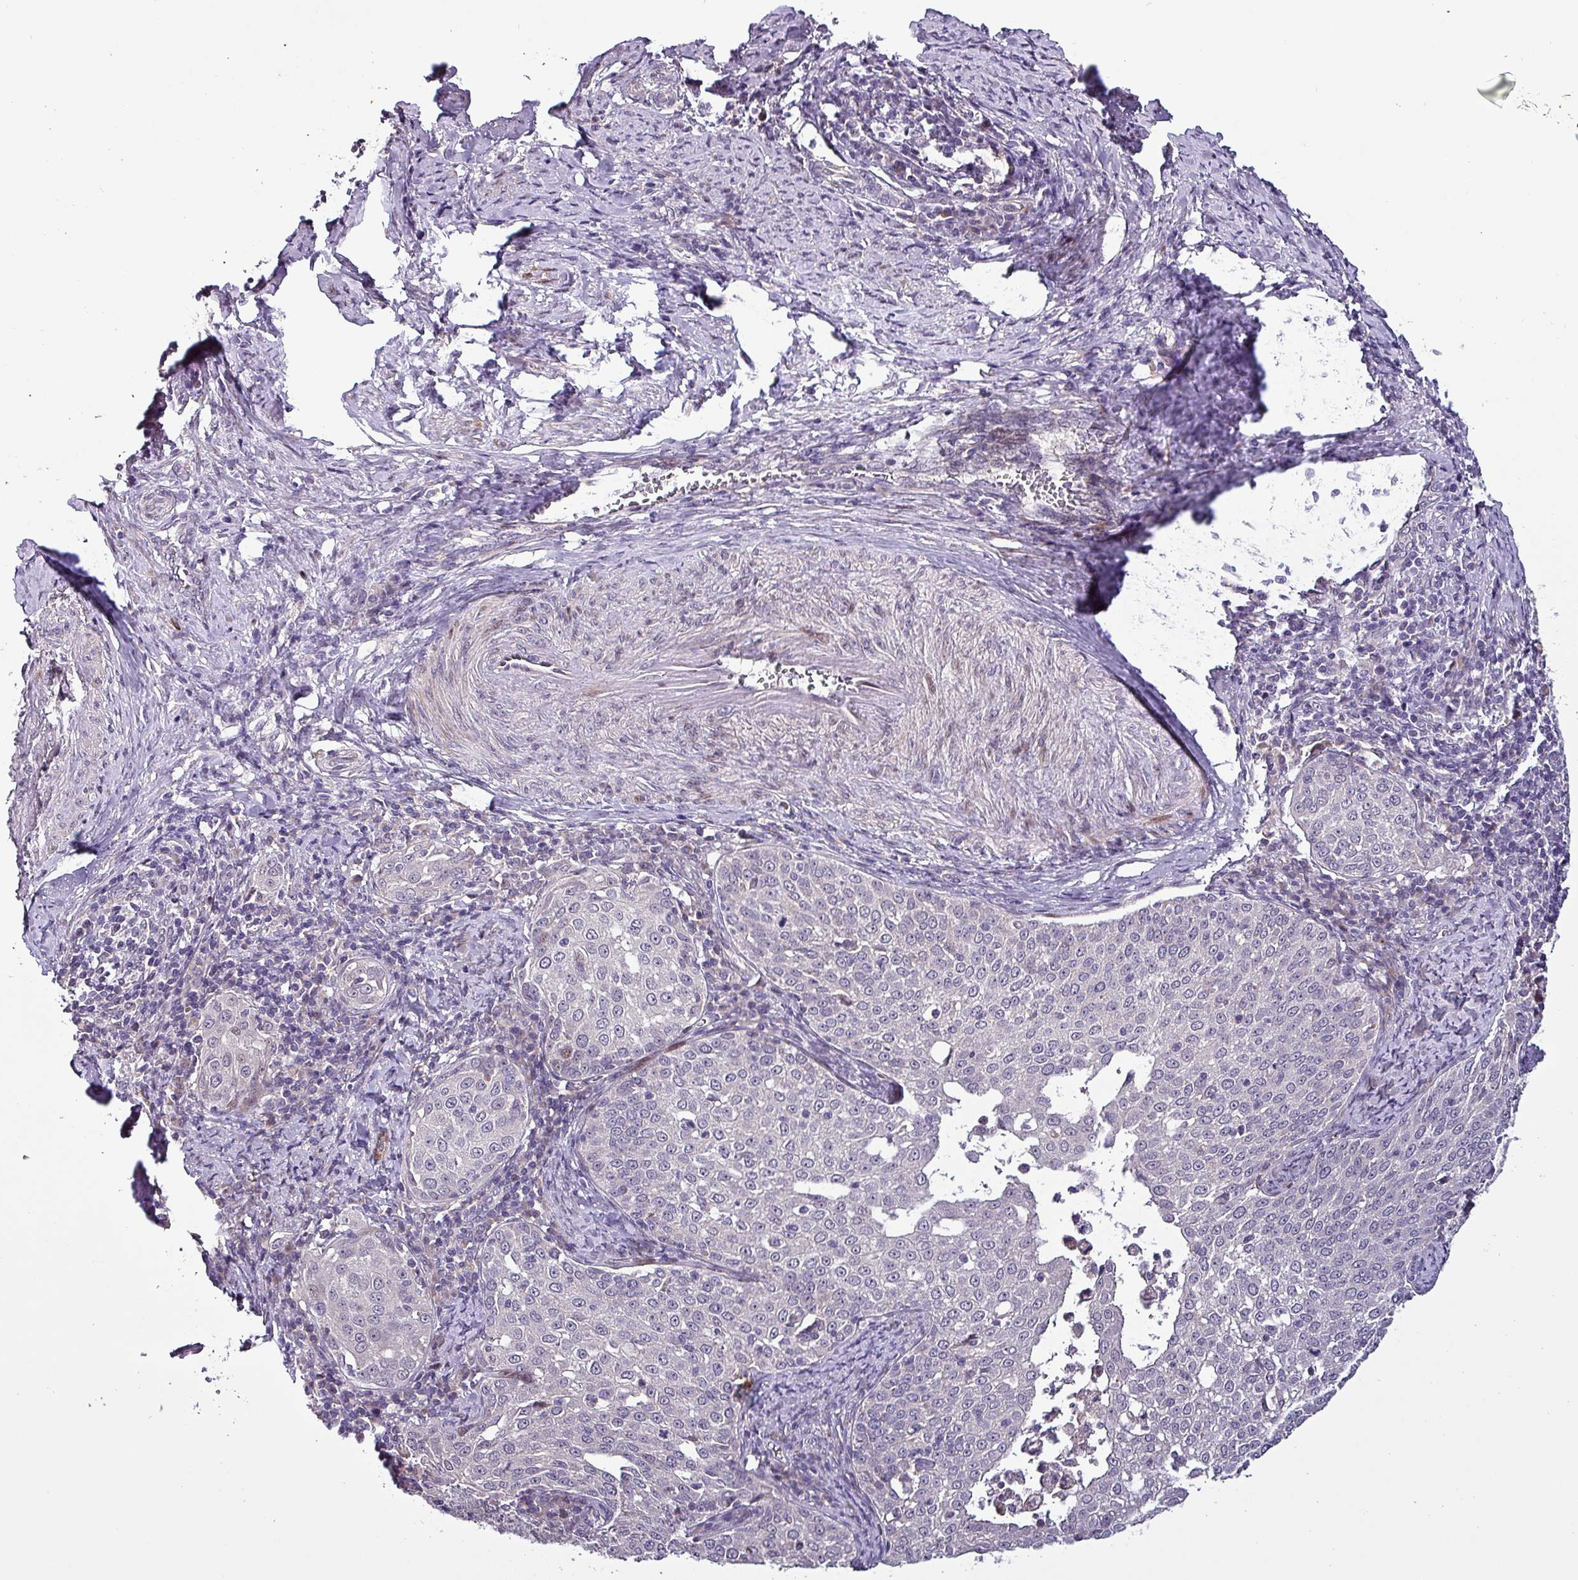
{"staining": {"intensity": "negative", "quantity": "none", "location": "none"}, "tissue": "cervical cancer", "cell_type": "Tumor cells", "image_type": "cancer", "snomed": [{"axis": "morphology", "description": "Squamous cell carcinoma, NOS"}, {"axis": "topography", "description": "Cervix"}], "caption": "Human squamous cell carcinoma (cervical) stained for a protein using immunohistochemistry exhibits no positivity in tumor cells.", "gene": "GRAPL", "patient": {"sex": "female", "age": 57}}